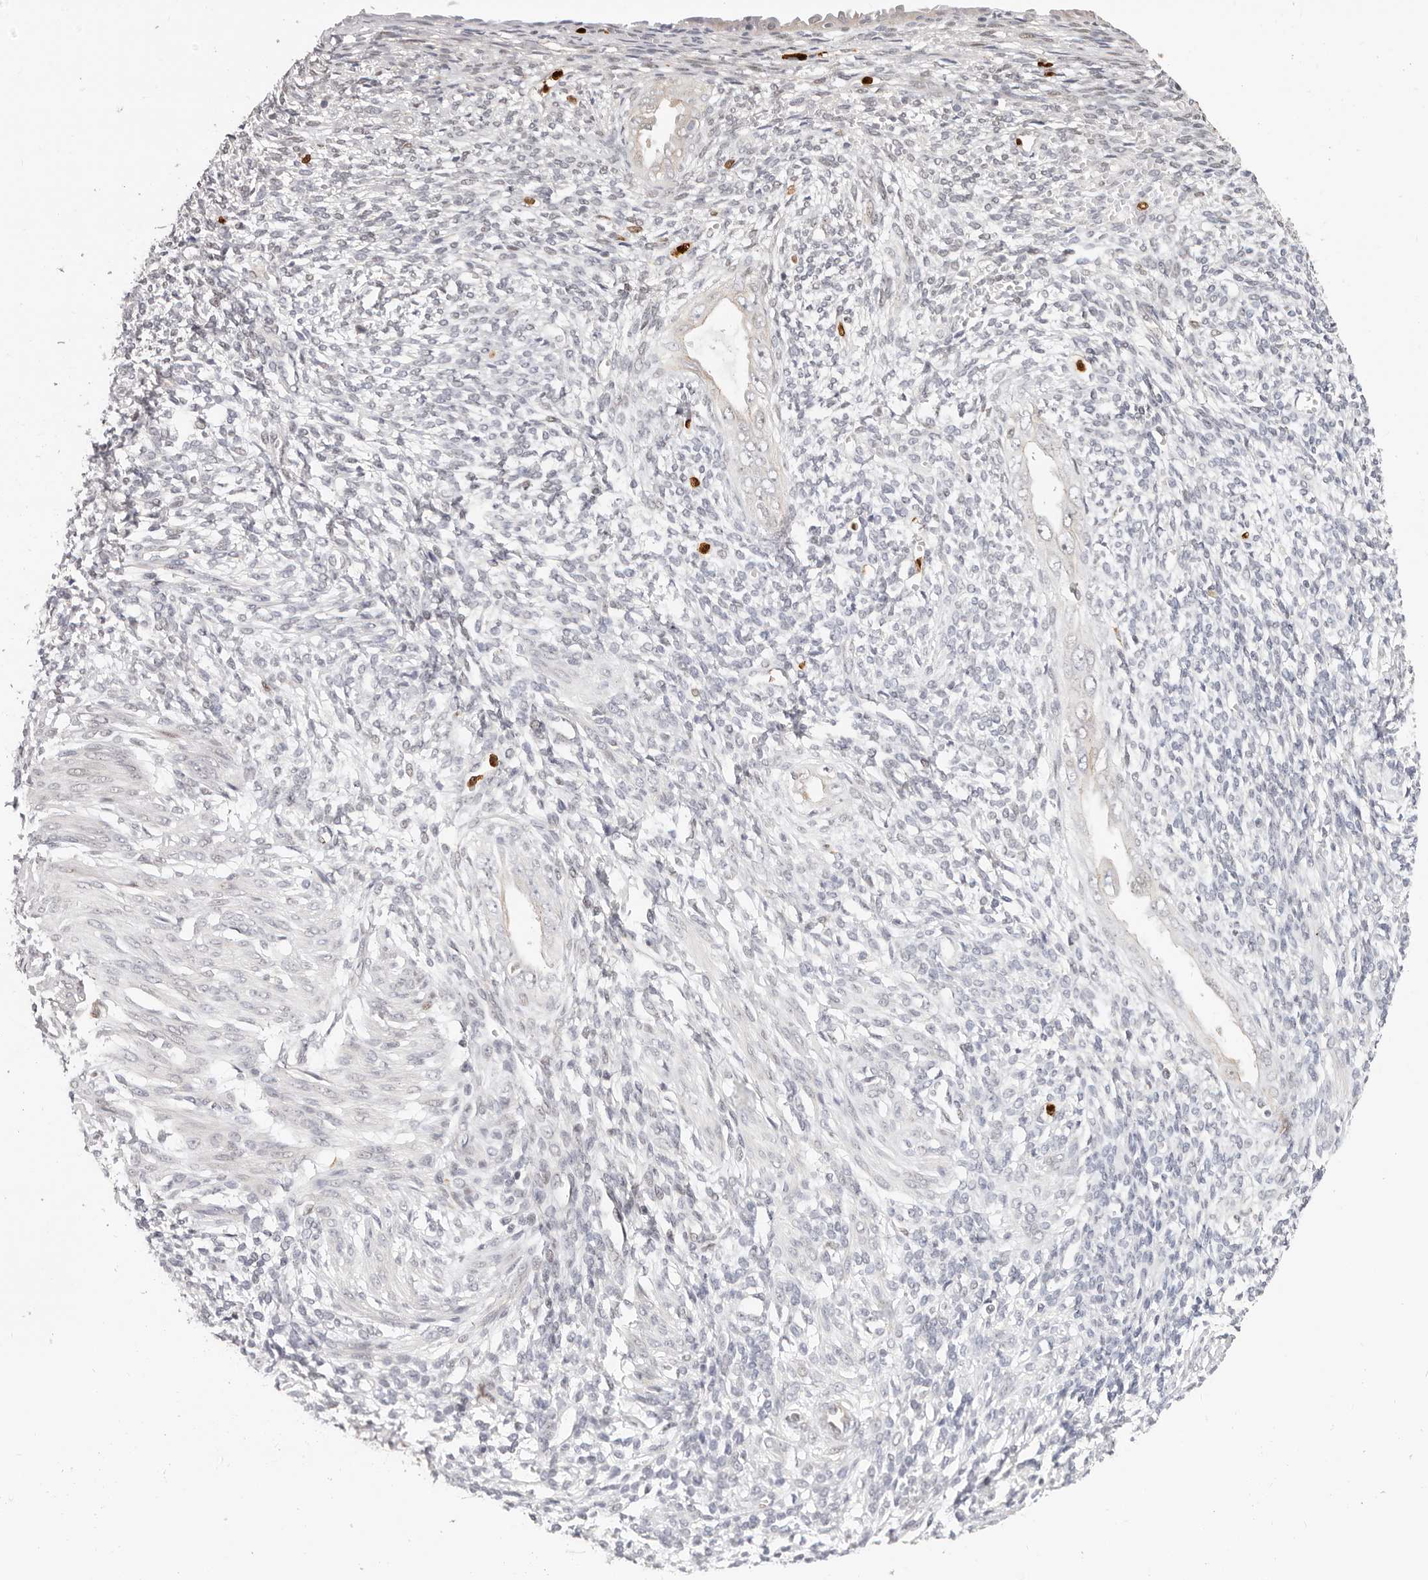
{"staining": {"intensity": "negative", "quantity": "none", "location": "none"}, "tissue": "endometrium", "cell_type": "Cells in endometrial stroma", "image_type": "normal", "snomed": [{"axis": "morphology", "description": "Normal tissue, NOS"}, {"axis": "topography", "description": "Endometrium"}], "caption": "An image of endometrium stained for a protein reveals no brown staining in cells in endometrial stroma.", "gene": "AFDN", "patient": {"sex": "female", "age": 66}}